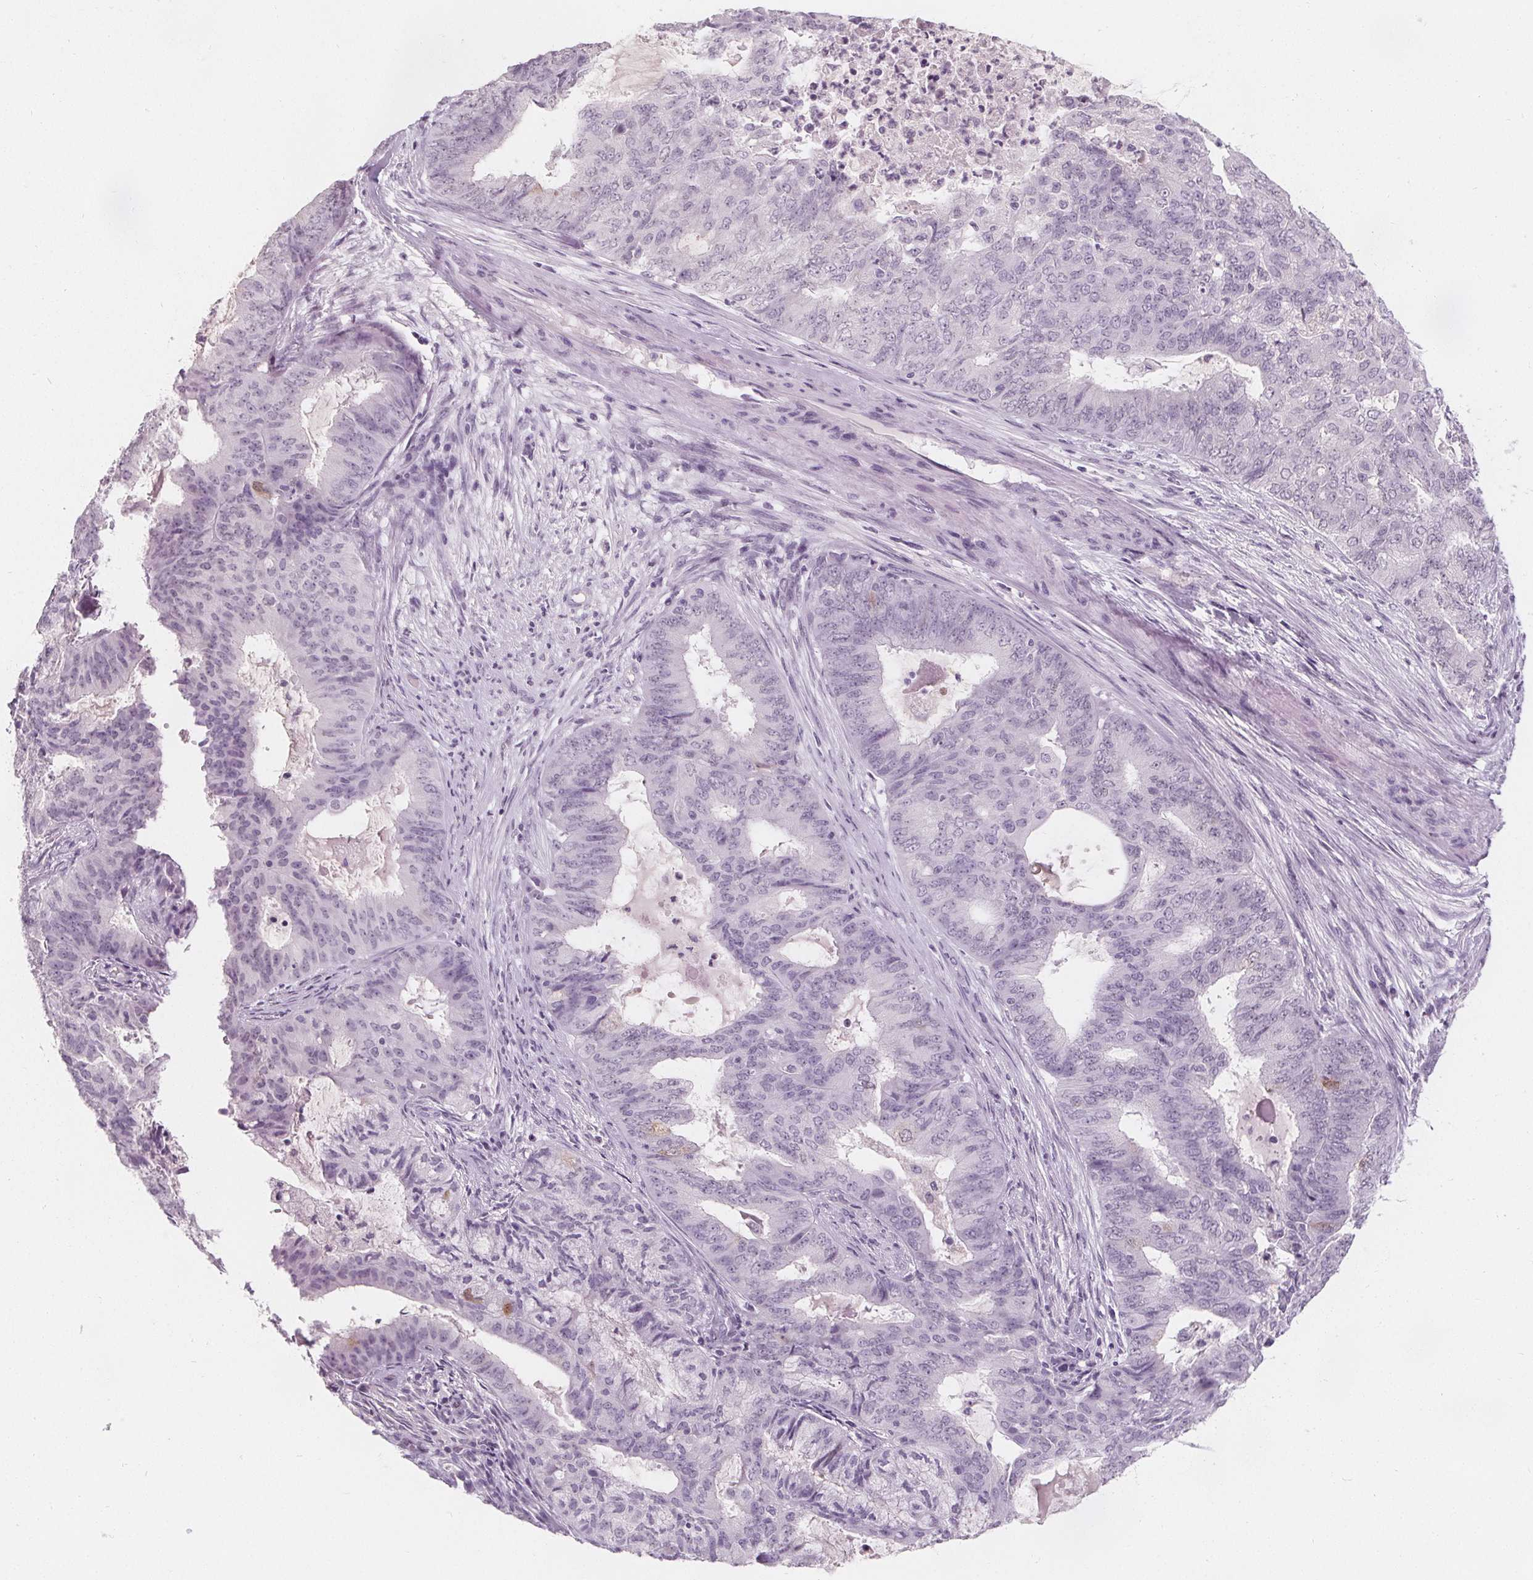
{"staining": {"intensity": "negative", "quantity": "none", "location": "none"}, "tissue": "endometrial cancer", "cell_type": "Tumor cells", "image_type": "cancer", "snomed": [{"axis": "morphology", "description": "Adenocarcinoma, NOS"}, {"axis": "topography", "description": "Endometrium"}], "caption": "Endometrial cancer (adenocarcinoma) was stained to show a protein in brown. There is no significant expression in tumor cells.", "gene": "DBX2", "patient": {"sex": "female", "age": 62}}